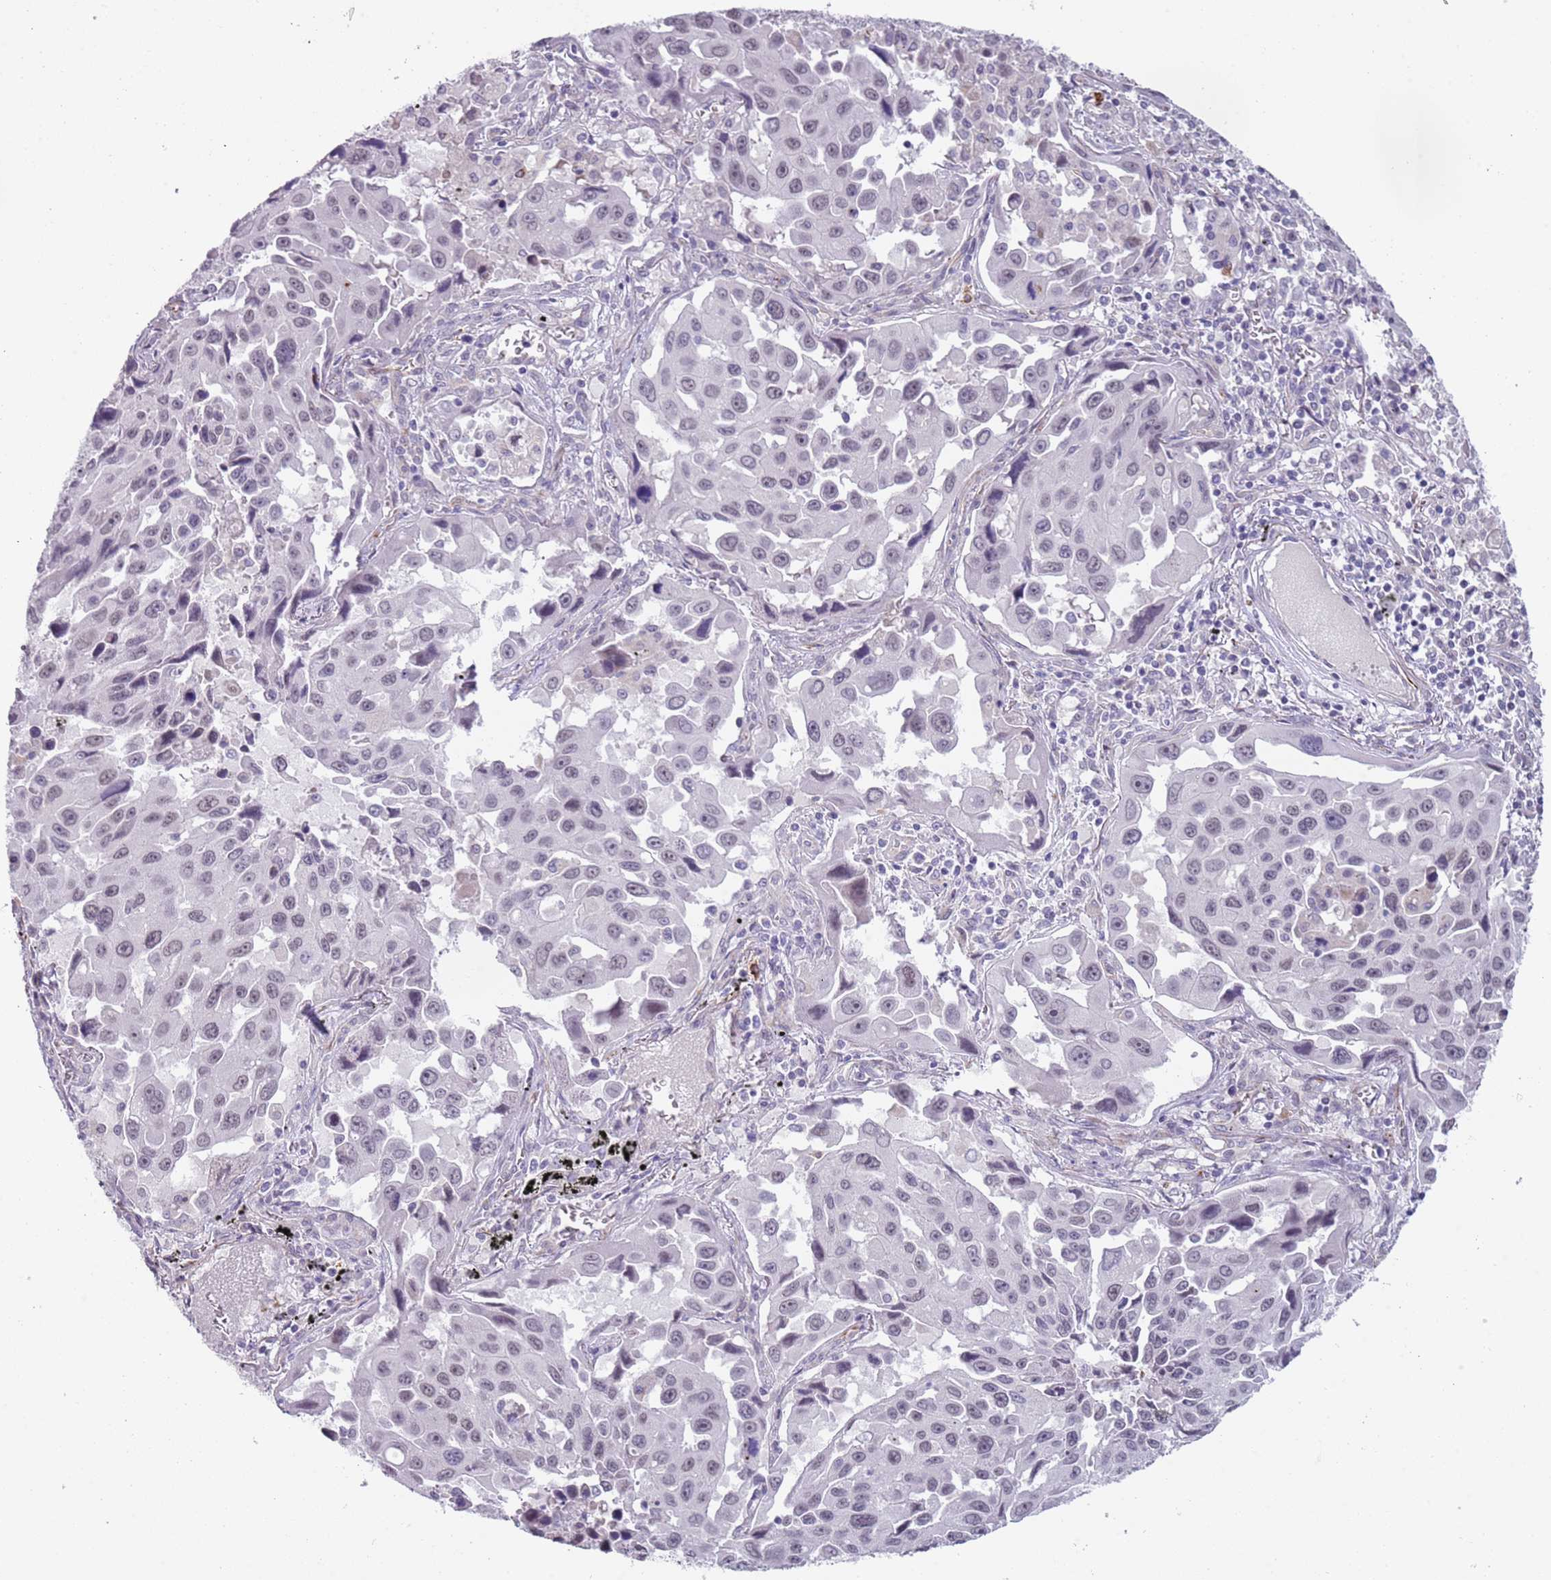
{"staining": {"intensity": "negative", "quantity": "none", "location": "none"}, "tissue": "lung cancer", "cell_type": "Tumor cells", "image_type": "cancer", "snomed": [{"axis": "morphology", "description": "Adenocarcinoma, NOS"}, {"axis": "topography", "description": "Lung"}], "caption": "Lung cancer (adenocarcinoma) stained for a protein using immunohistochemistry (IHC) reveals no staining tumor cells.", "gene": "NBPF3", "patient": {"sex": "male", "age": 66}}